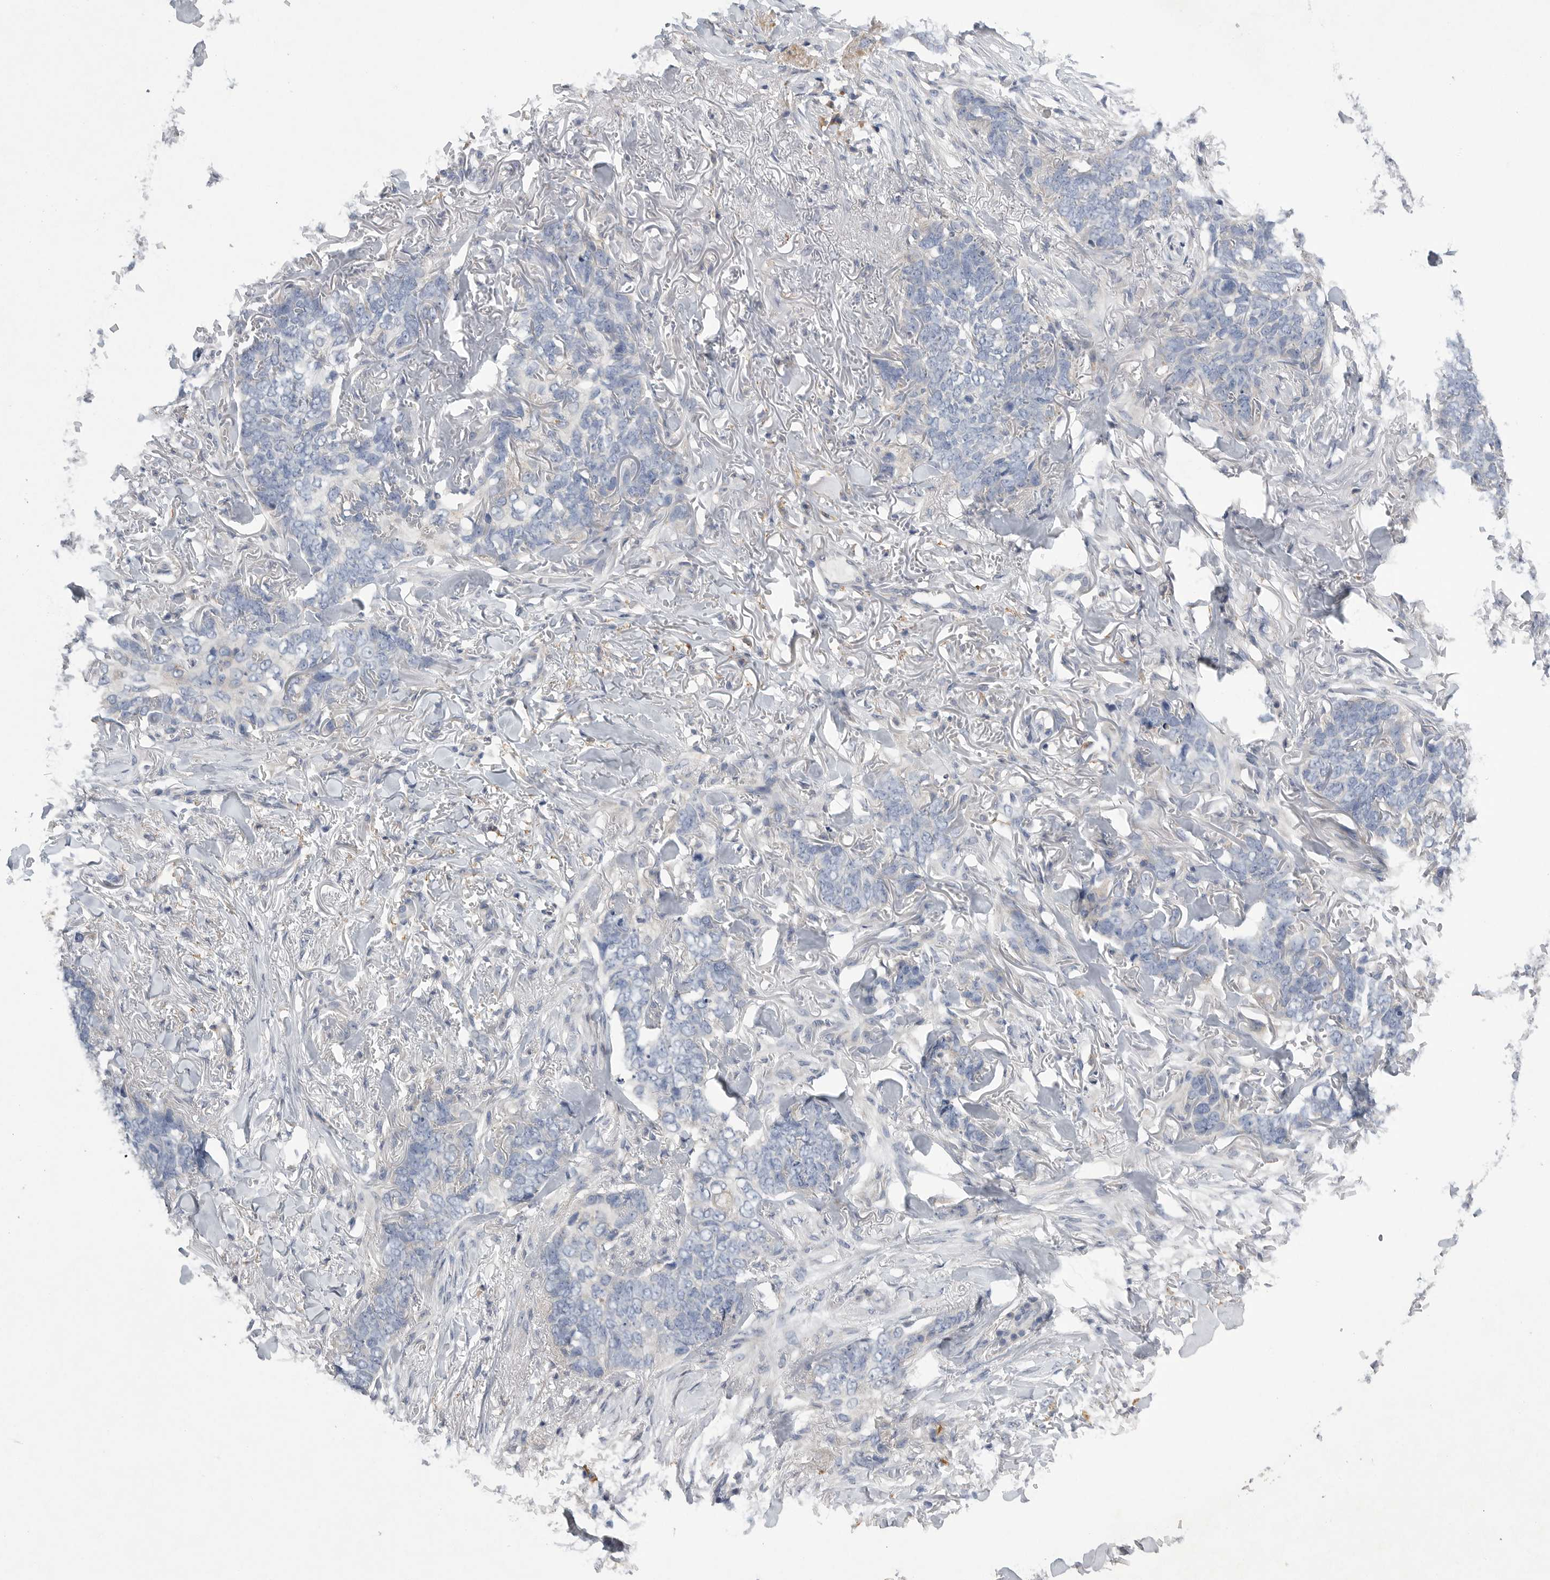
{"staining": {"intensity": "negative", "quantity": "none", "location": "none"}, "tissue": "skin cancer", "cell_type": "Tumor cells", "image_type": "cancer", "snomed": [{"axis": "morphology", "description": "Normal tissue, NOS"}, {"axis": "morphology", "description": "Basal cell carcinoma"}, {"axis": "topography", "description": "Skin"}], "caption": "IHC micrograph of skin basal cell carcinoma stained for a protein (brown), which shows no positivity in tumor cells.", "gene": "EDEM3", "patient": {"sex": "male", "age": 77}}